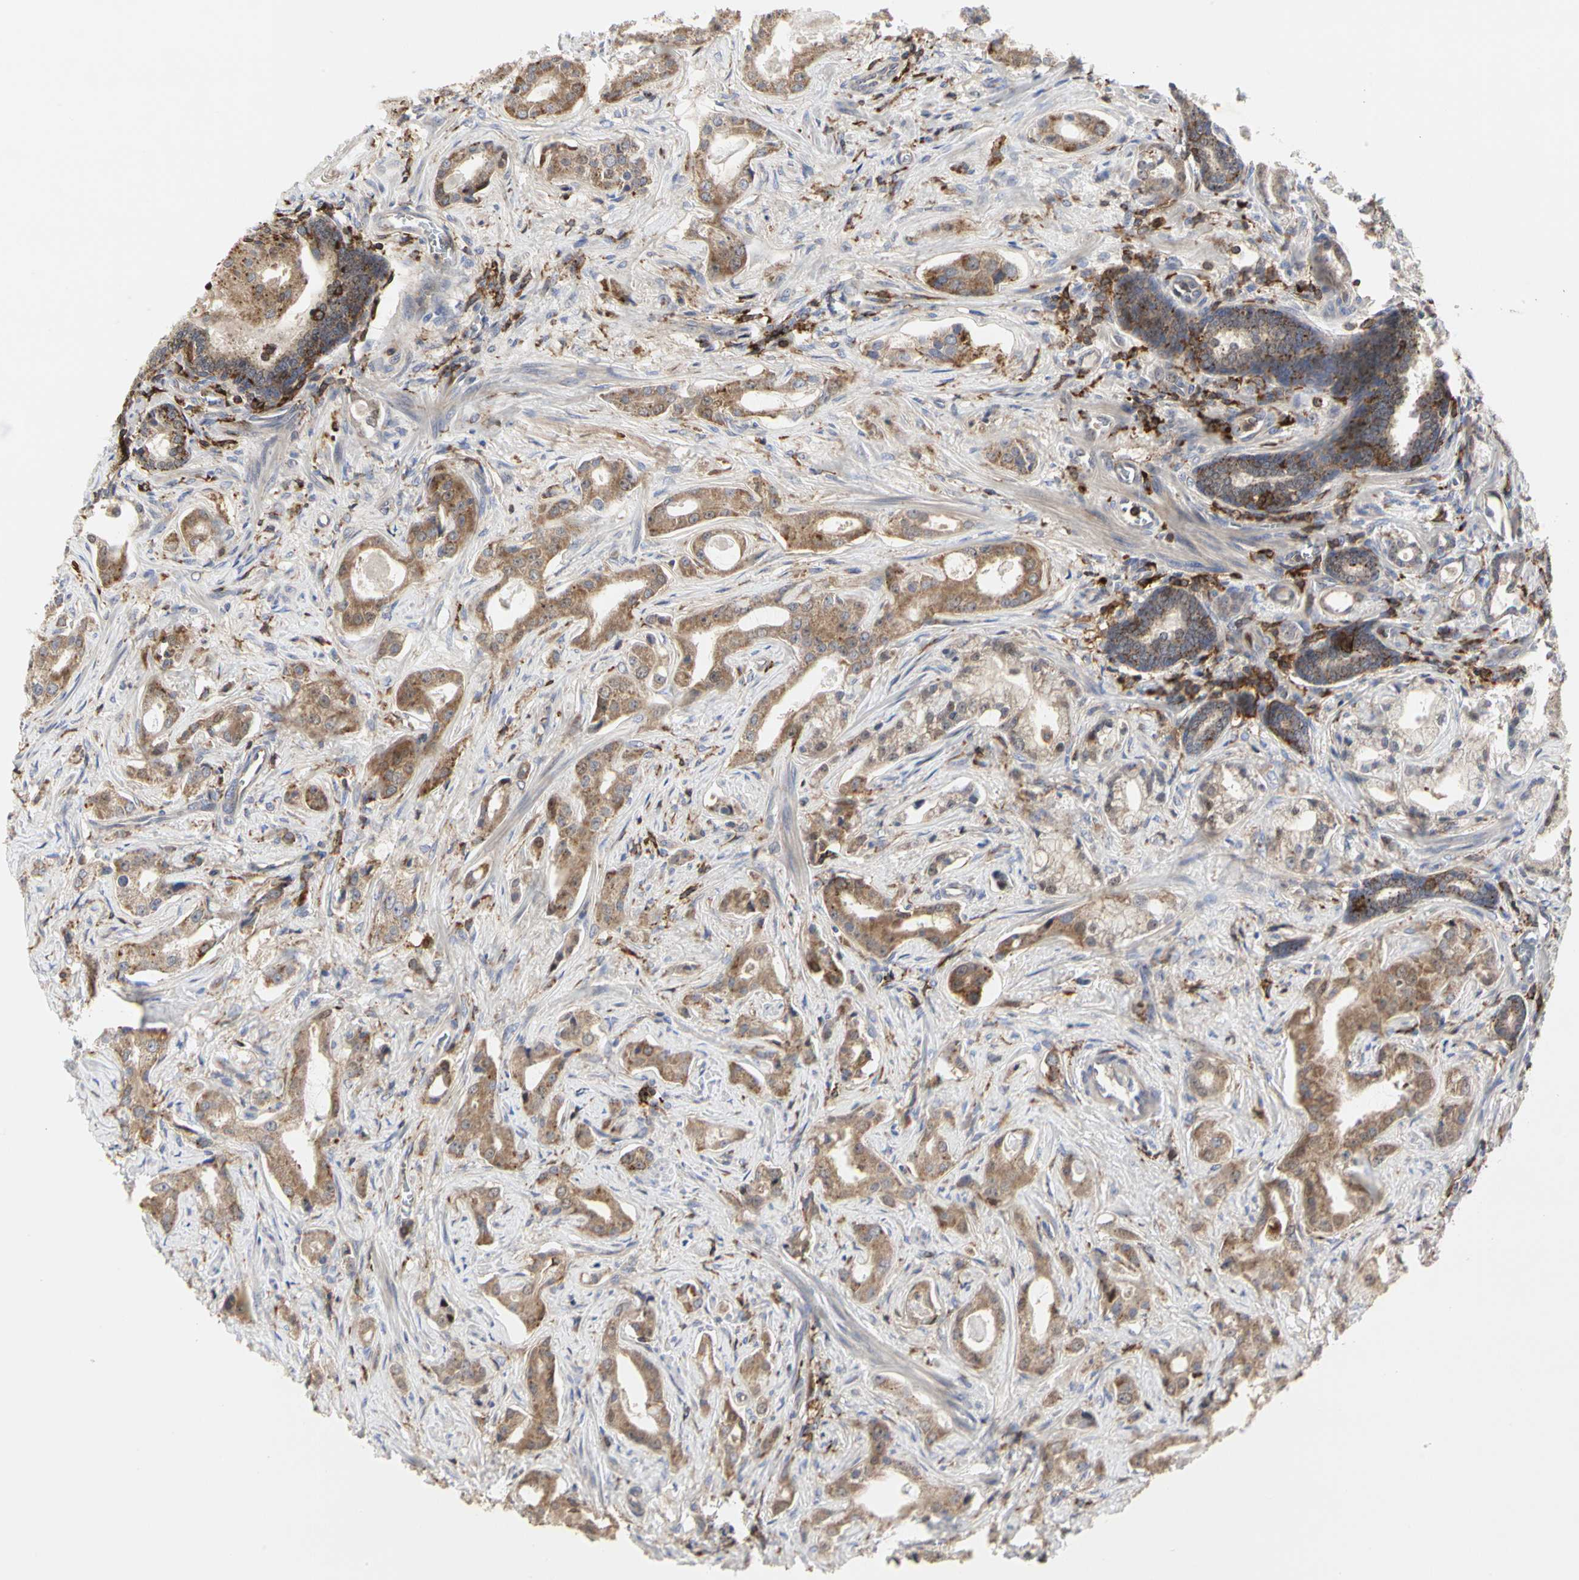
{"staining": {"intensity": "moderate", "quantity": ">75%", "location": "cytoplasmic/membranous"}, "tissue": "prostate cancer", "cell_type": "Tumor cells", "image_type": "cancer", "snomed": [{"axis": "morphology", "description": "Adenocarcinoma, Low grade"}, {"axis": "topography", "description": "Prostate"}], "caption": "High-power microscopy captured an immunohistochemistry (IHC) image of low-grade adenocarcinoma (prostate), revealing moderate cytoplasmic/membranous expression in approximately >75% of tumor cells.", "gene": "NAPG", "patient": {"sex": "male", "age": 59}}